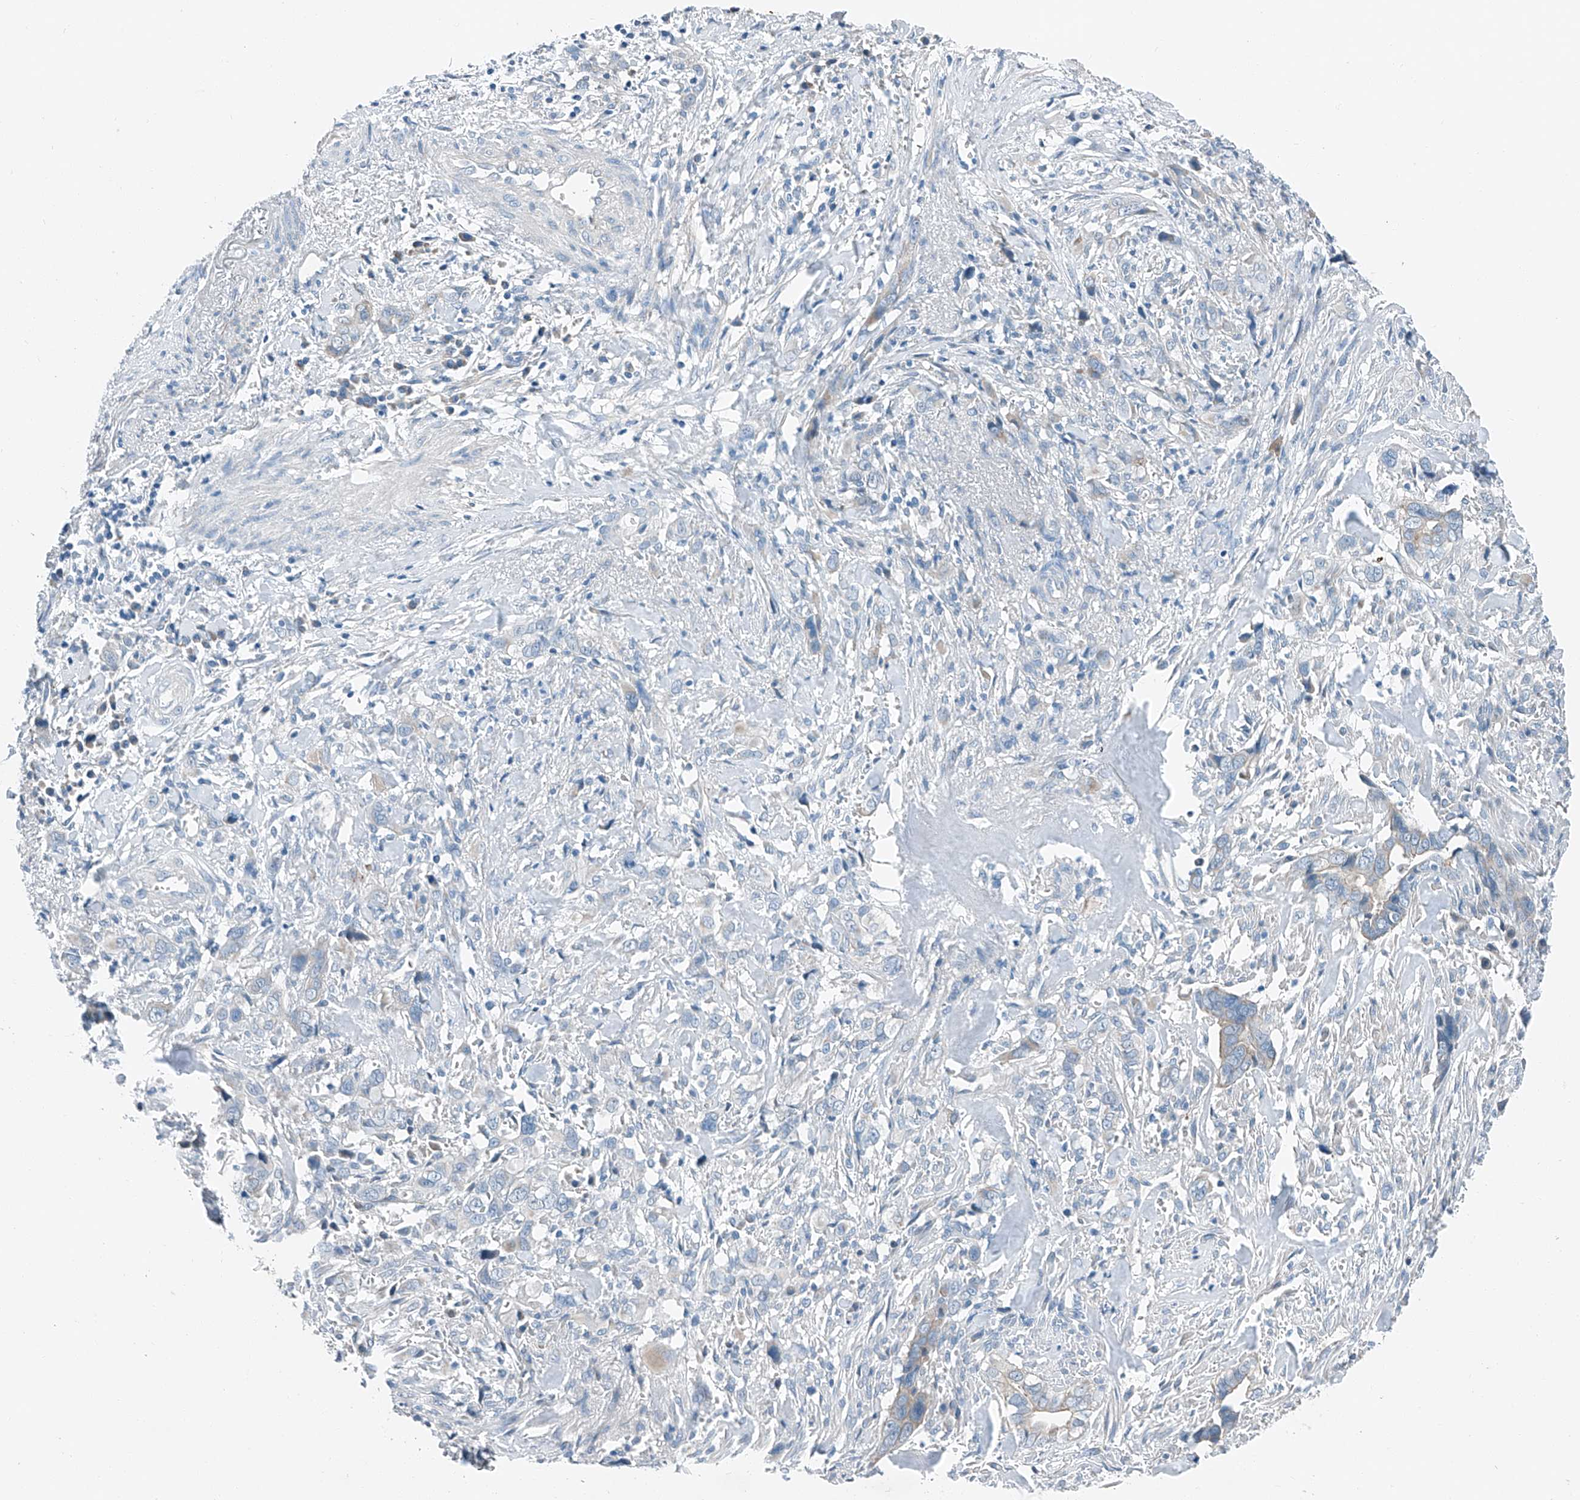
{"staining": {"intensity": "negative", "quantity": "none", "location": "none"}, "tissue": "liver cancer", "cell_type": "Tumor cells", "image_type": "cancer", "snomed": [{"axis": "morphology", "description": "Cholangiocarcinoma"}, {"axis": "topography", "description": "Liver"}], "caption": "This is a histopathology image of immunohistochemistry staining of liver cholangiocarcinoma, which shows no positivity in tumor cells.", "gene": "MDGA1", "patient": {"sex": "female", "age": 79}}